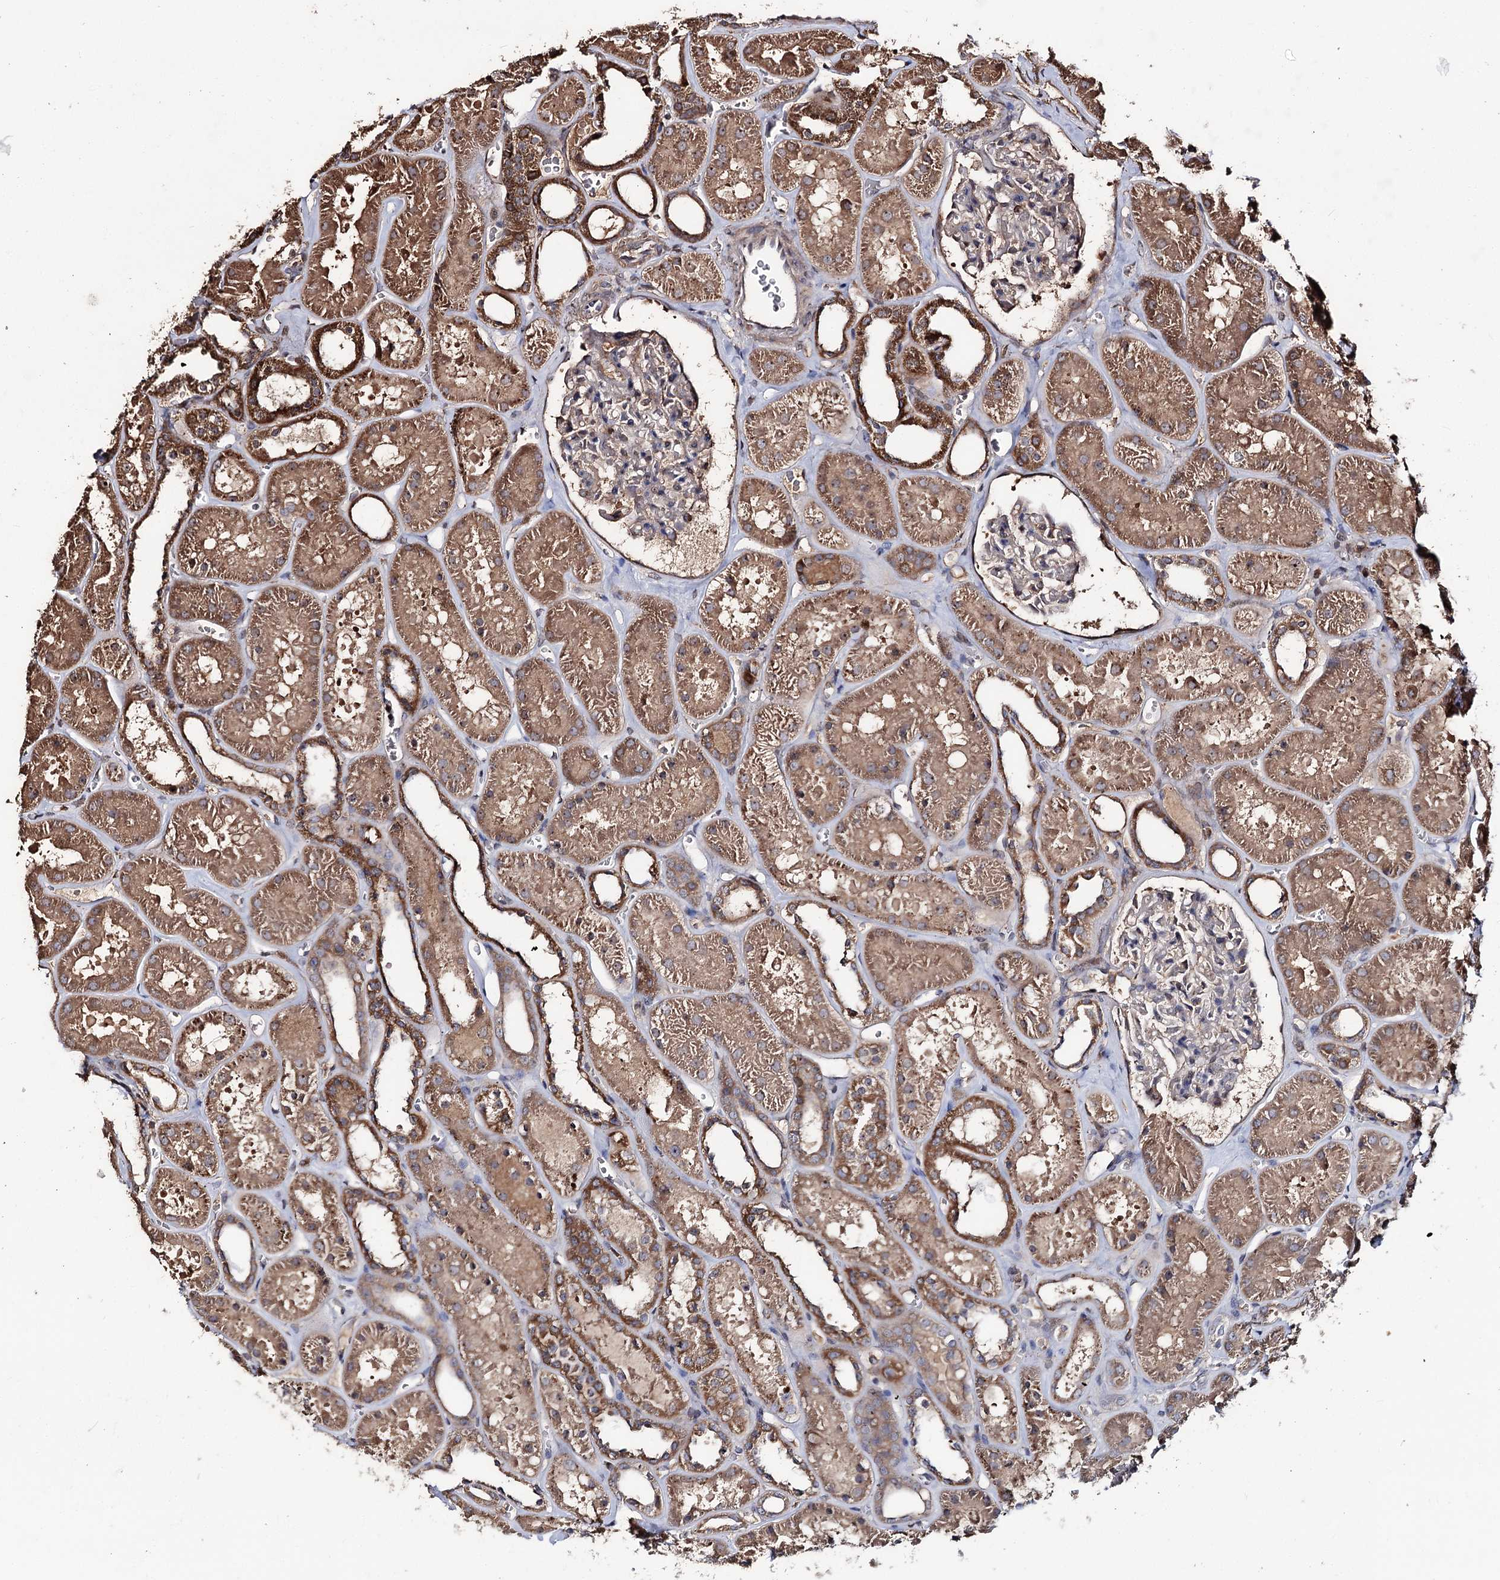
{"staining": {"intensity": "weak", "quantity": "25%-75%", "location": "cytoplasmic/membranous"}, "tissue": "kidney", "cell_type": "Cells in glomeruli", "image_type": "normal", "snomed": [{"axis": "morphology", "description": "Normal tissue, NOS"}, {"axis": "topography", "description": "Kidney"}], "caption": "Approximately 25%-75% of cells in glomeruli in benign human kidney exhibit weak cytoplasmic/membranous protein expression as visualized by brown immunohistochemical staining.", "gene": "FAM53B", "patient": {"sex": "female", "age": 41}}